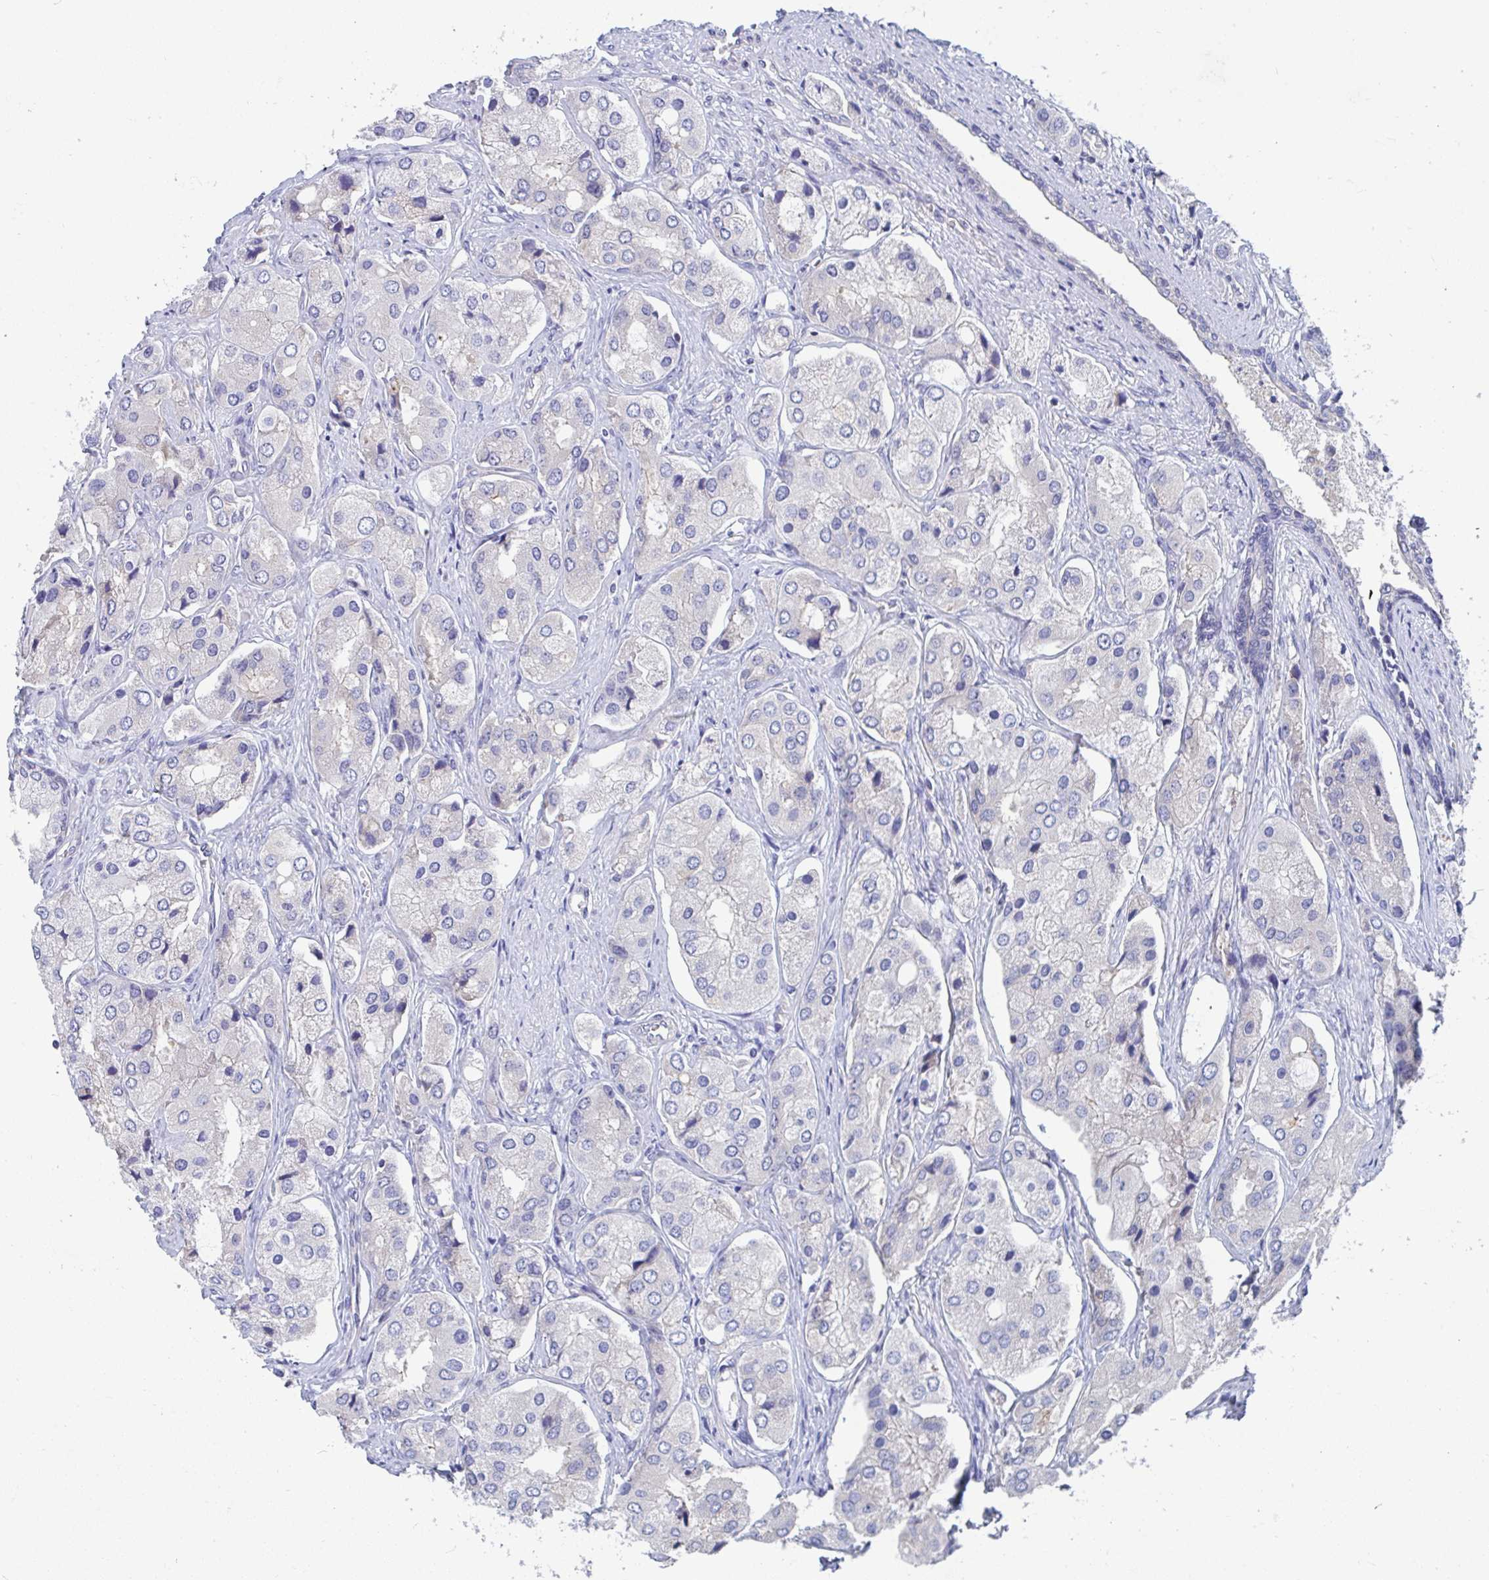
{"staining": {"intensity": "negative", "quantity": "none", "location": "none"}, "tissue": "prostate cancer", "cell_type": "Tumor cells", "image_type": "cancer", "snomed": [{"axis": "morphology", "description": "Adenocarcinoma, Low grade"}, {"axis": "topography", "description": "Prostate"}], "caption": "DAB immunohistochemical staining of human low-grade adenocarcinoma (prostate) shows no significant staining in tumor cells. Brightfield microscopy of immunohistochemistry (IHC) stained with DAB (brown) and hematoxylin (blue), captured at high magnification.", "gene": "P2RX3", "patient": {"sex": "male", "age": 69}}